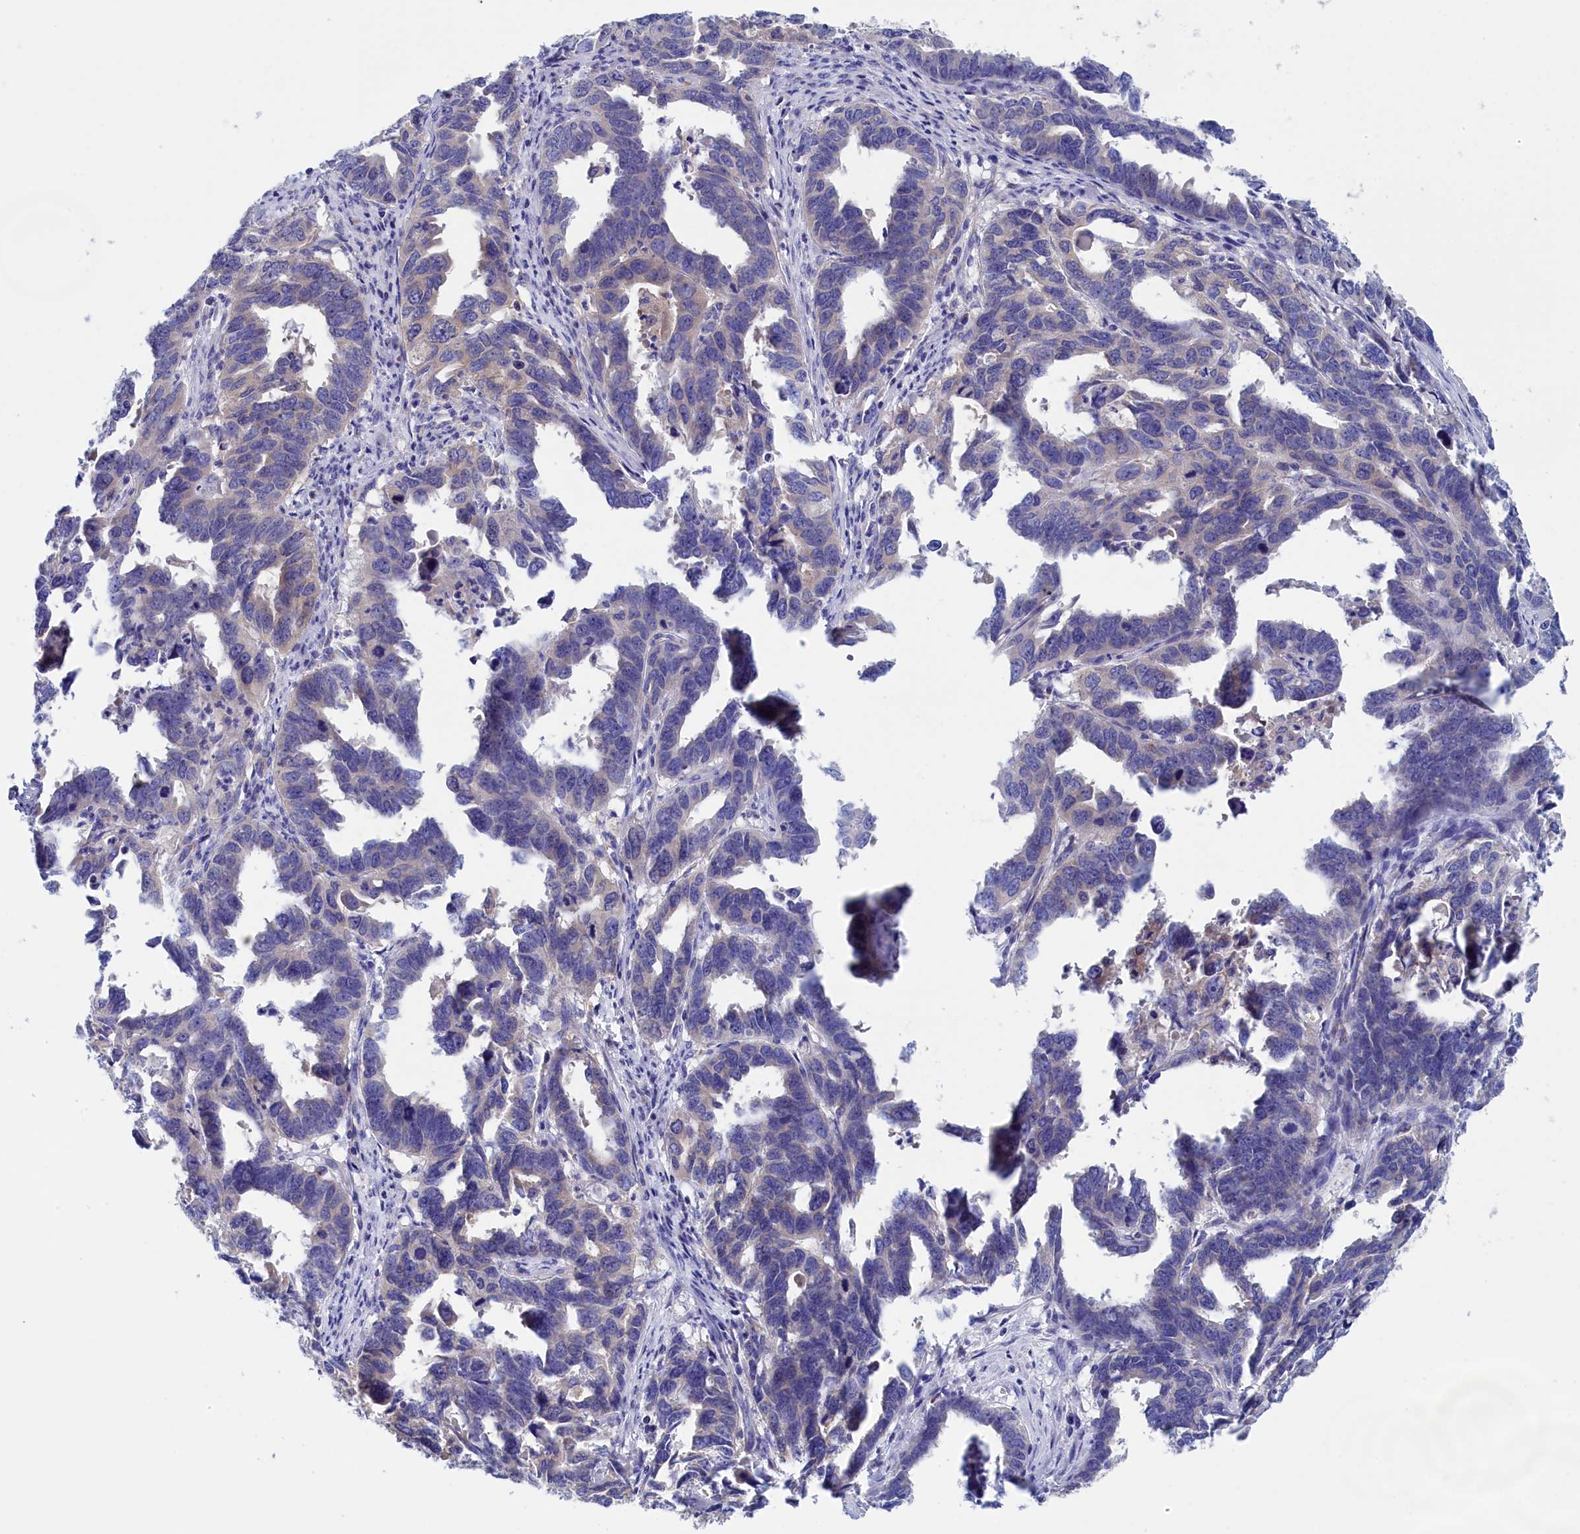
{"staining": {"intensity": "weak", "quantity": "<25%", "location": "cytoplasmic/membranous"}, "tissue": "endometrial cancer", "cell_type": "Tumor cells", "image_type": "cancer", "snomed": [{"axis": "morphology", "description": "Adenocarcinoma, NOS"}, {"axis": "topography", "description": "Endometrium"}], "caption": "An IHC histopathology image of endometrial cancer is shown. There is no staining in tumor cells of endometrial cancer.", "gene": "WDR83", "patient": {"sex": "female", "age": 65}}